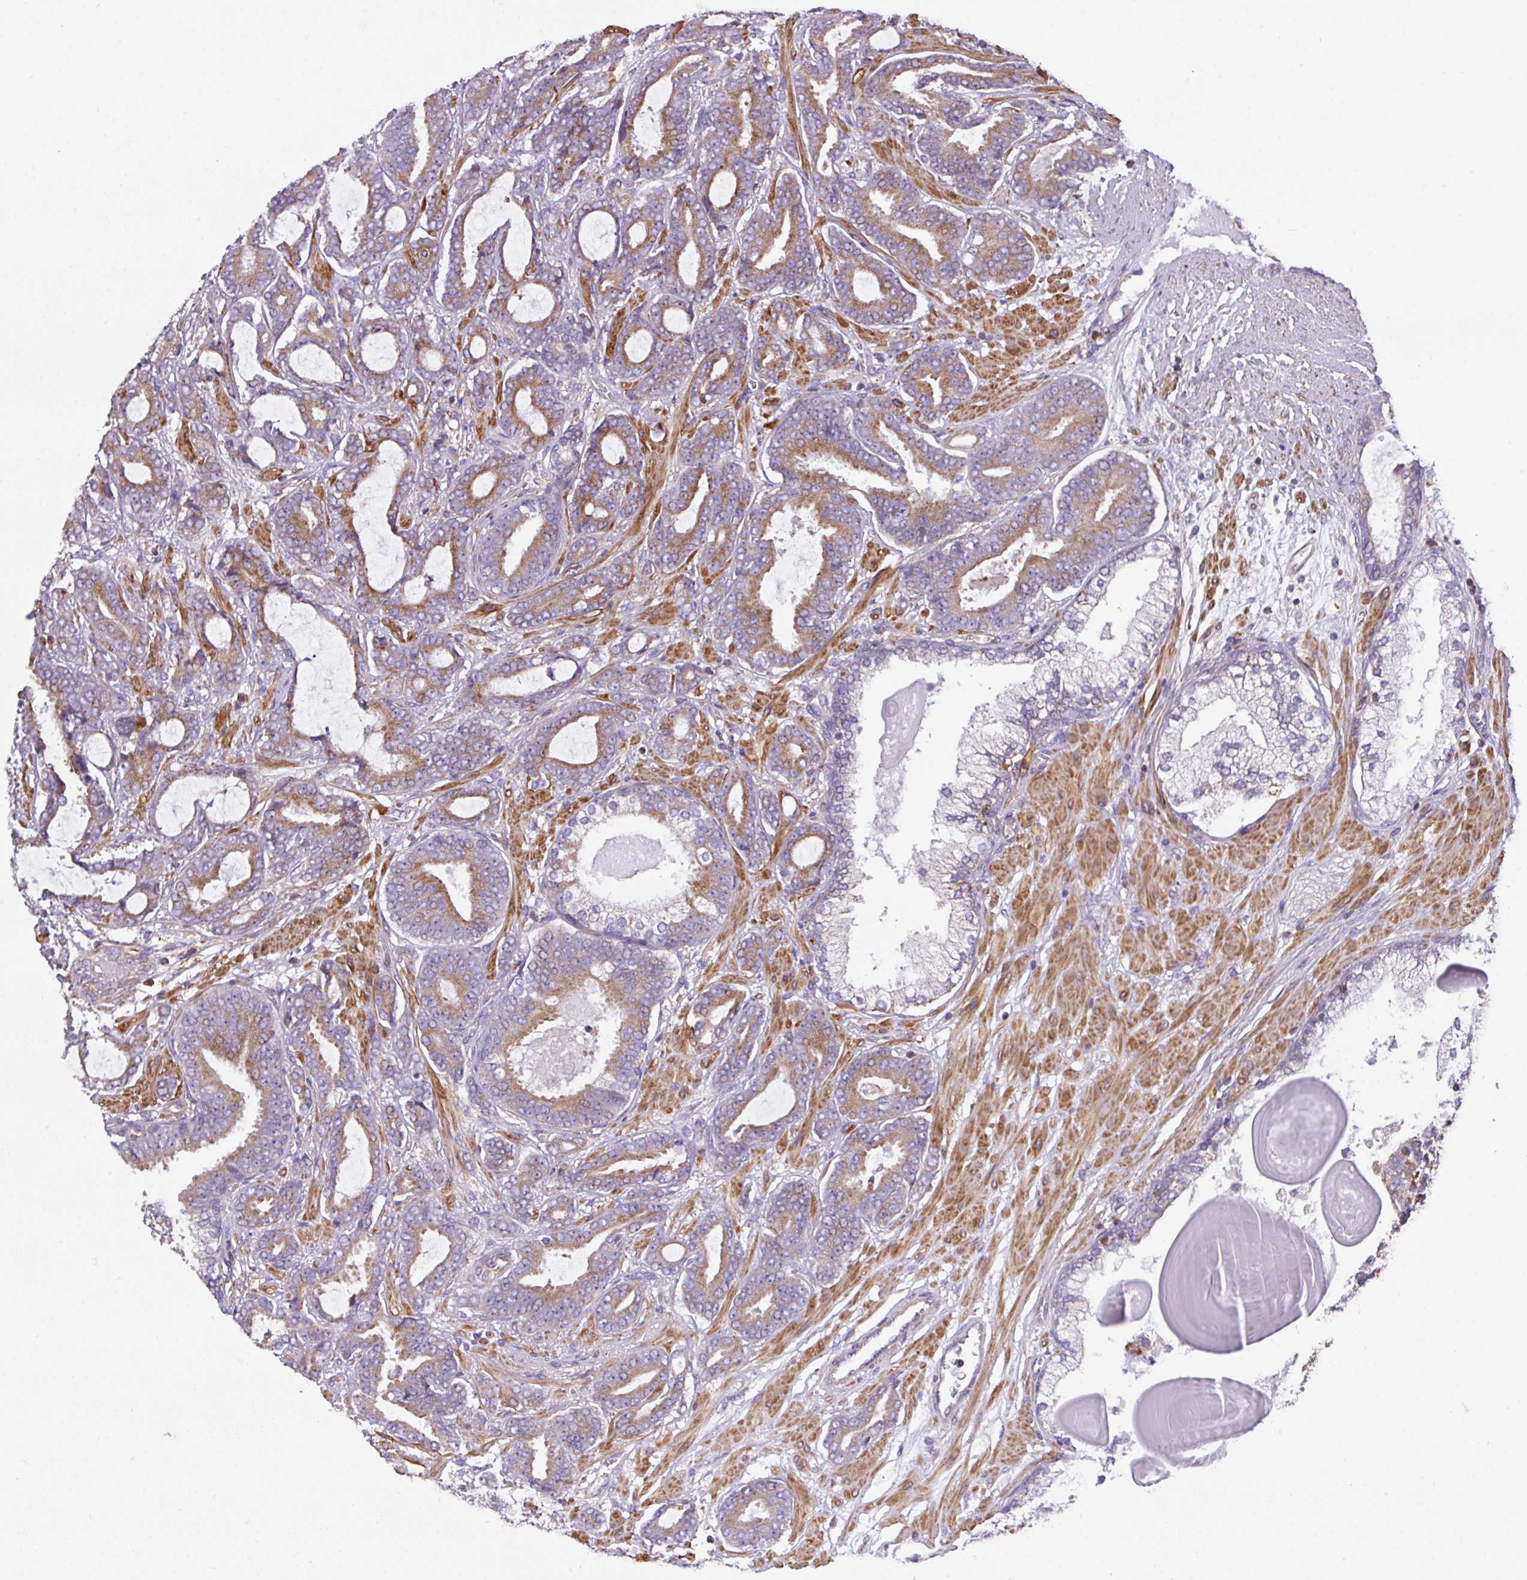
{"staining": {"intensity": "moderate", "quantity": ">75%", "location": "cytoplasmic/membranous"}, "tissue": "prostate cancer", "cell_type": "Tumor cells", "image_type": "cancer", "snomed": [{"axis": "morphology", "description": "Adenocarcinoma, Low grade"}, {"axis": "topography", "description": "Prostate and seminal vesicle, NOS"}], "caption": "Low-grade adenocarcinoma (prostate) stained with DAB (3,3'-diaminobenzidine) immunohistochemistry (IHC) exhibits medium levels of moderate cytoplasmic/membranous positivity in about >75% of tumor cells. The staining is performed using DAB (3,3'-diaminobenzidine) brown chromogen to label protein expression. The nuclei are counter-stained blue using hematoxylin.", "gene": "LRRC41", "patient": {"sex": "male", "age": 61}}